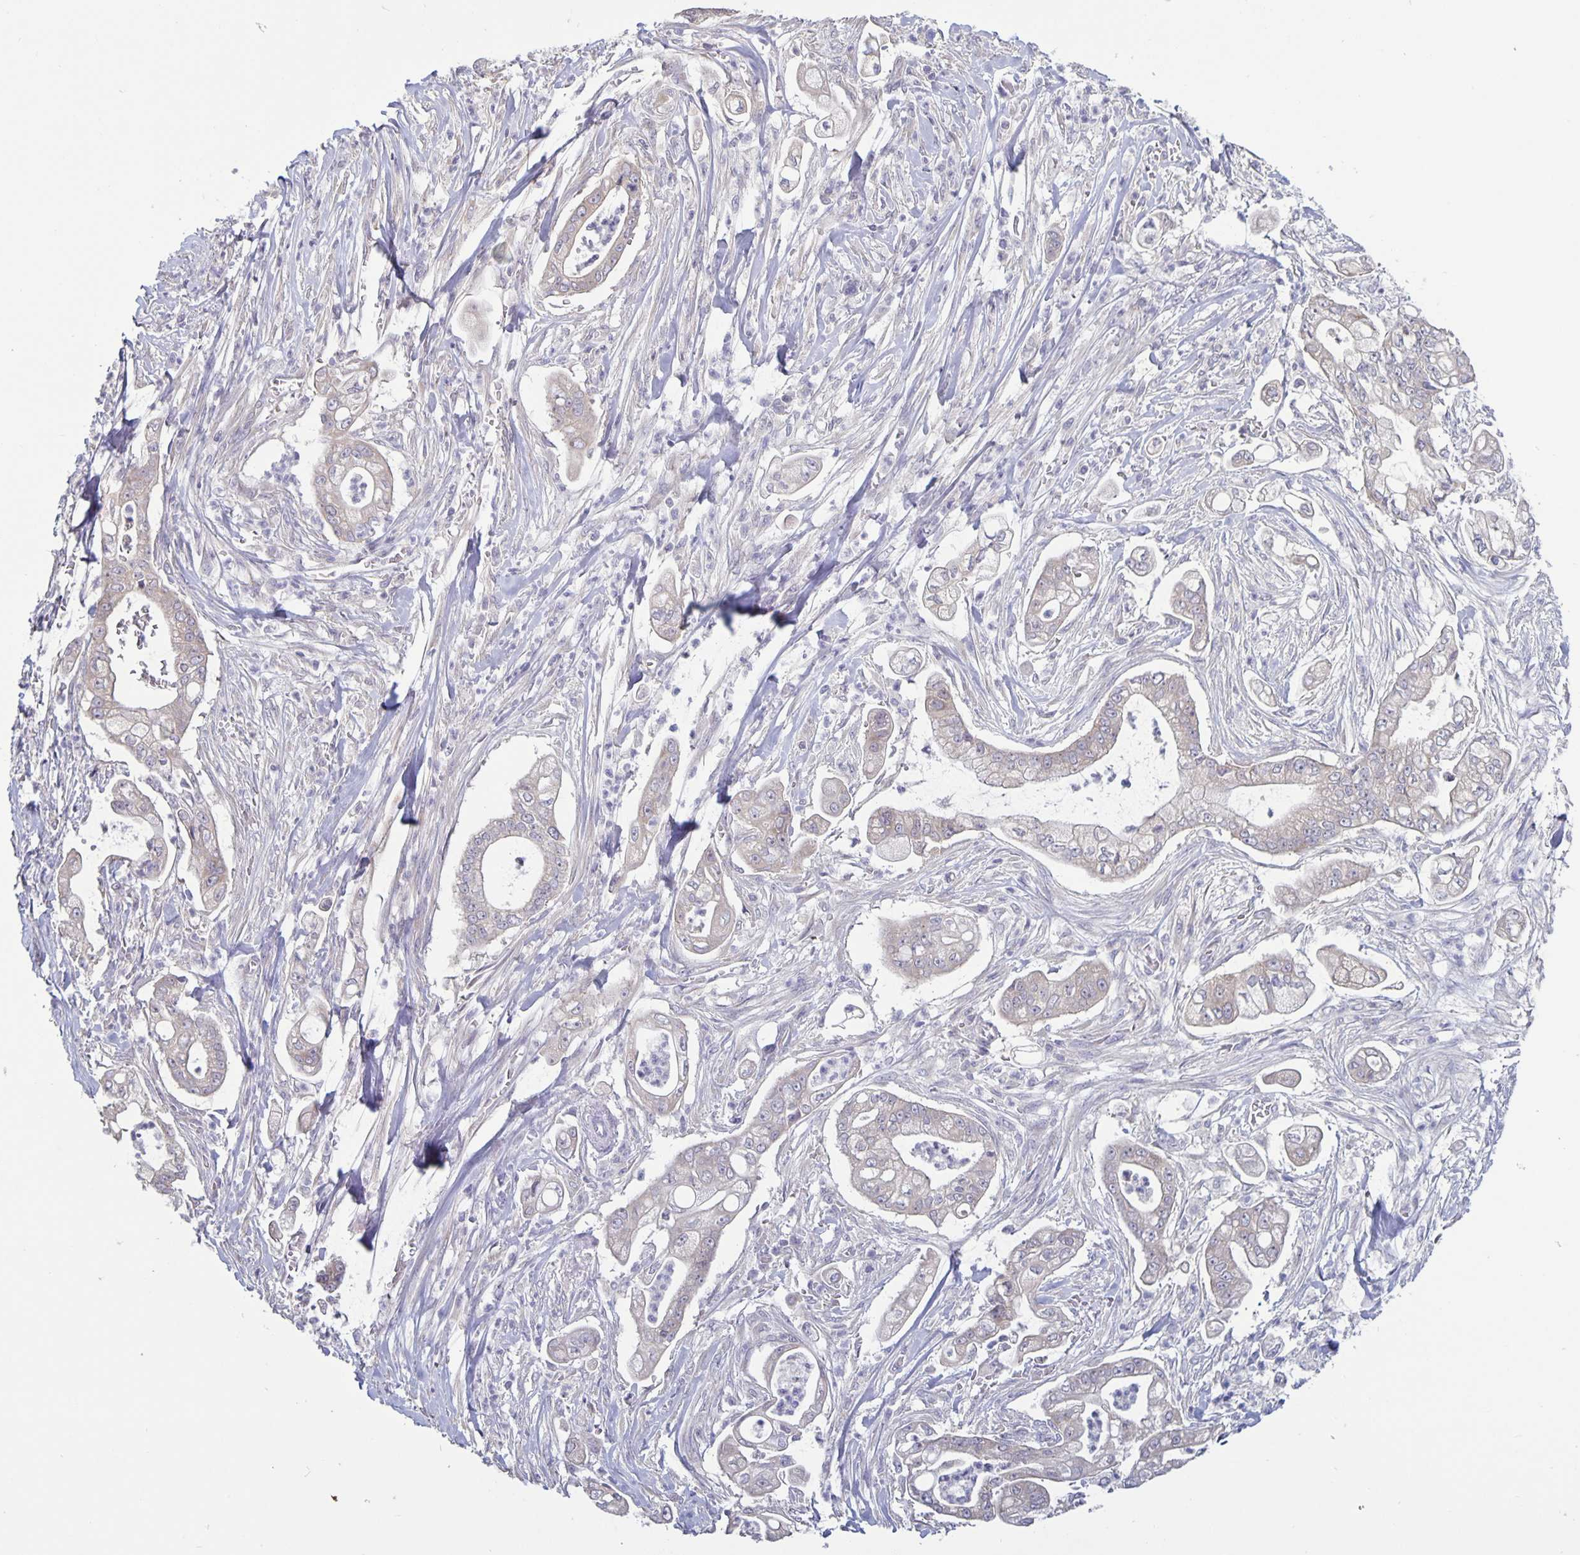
{"staining": {"intensity": "weak", "quantity": "<25%", "location": "cytoplasmic/membranous"}, "tissue": "pancreatic cancer", "cell_type": "Tumor cells", "image_type": "cancer", "snomed": [{"axis": "morphology", "description": "Adenocarcinoma, NOS"}, {"axis": "topography", "description": "Pancreas"}], "caption": "High magnification brightfield microscopy of pancreatic adenocarcinoma stained with DAB (3,3'-diaminobenzidine) (brown) and counterstained with hematoxylin (blue): tumor cells show no significant expression.", "gene": "PLCB3", "patient": {"sex": "female", "age": 69}}